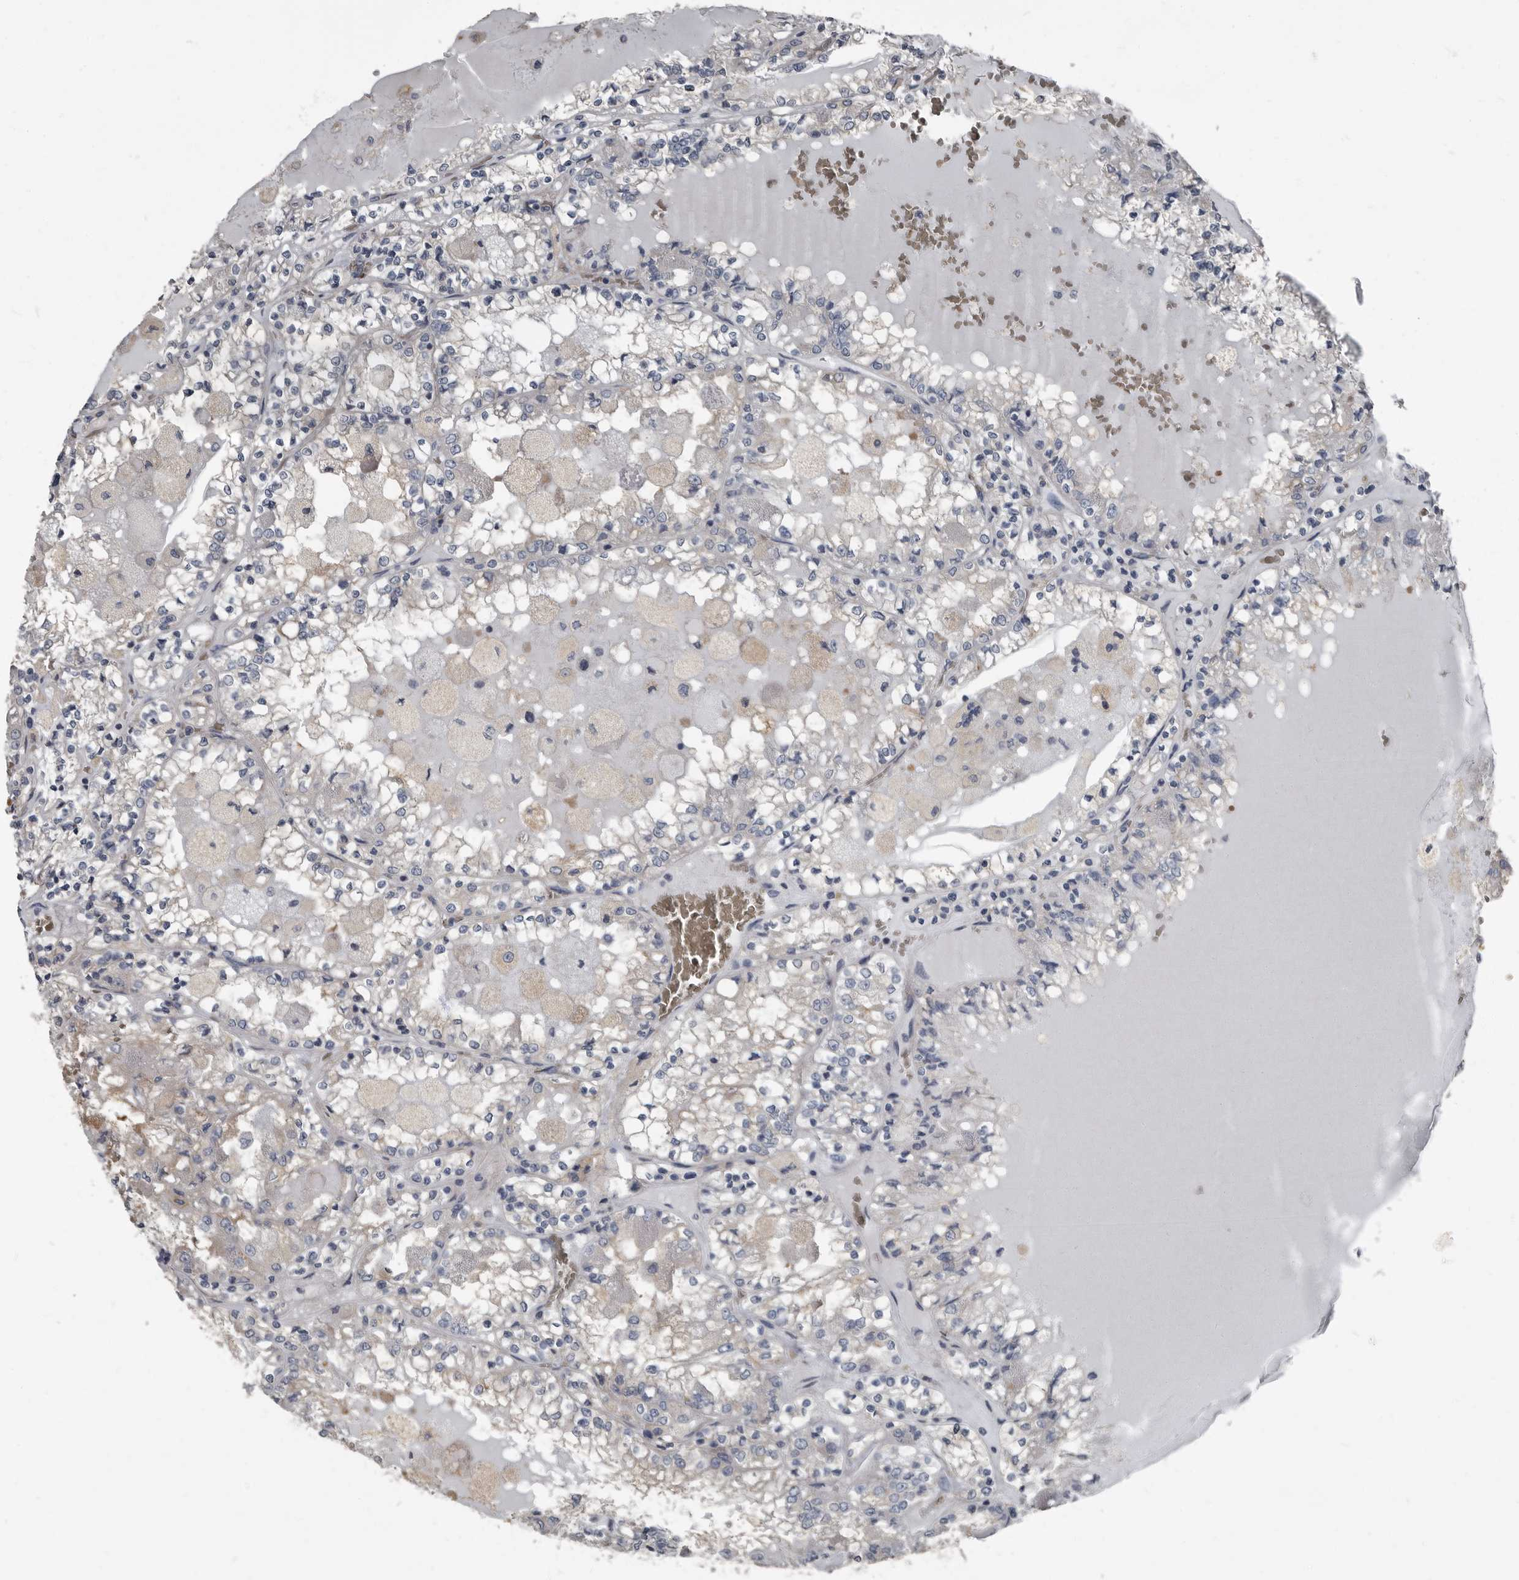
{"staining": {"intensity": "weak", "quantity": "<25%", "location": "cytoplasmic/membranous"}, "tissue": "renal cancer", "cell_type": "Tumor cells", "image_type": "cancer", "snomed": [{"axis": "morphology", "description": "Adenocarcinoma, NOS"}, {"axis": "topography", "description": "Kidney"}], "caption": "A high-resolution photomicrograph shows immunohistochemistry staining of renal cancer (adenocarcinoma), which reveals no significant expression in tumor cells.", "gene": "TPD52L1", "patient": {"sex": "female", "age": 56}}